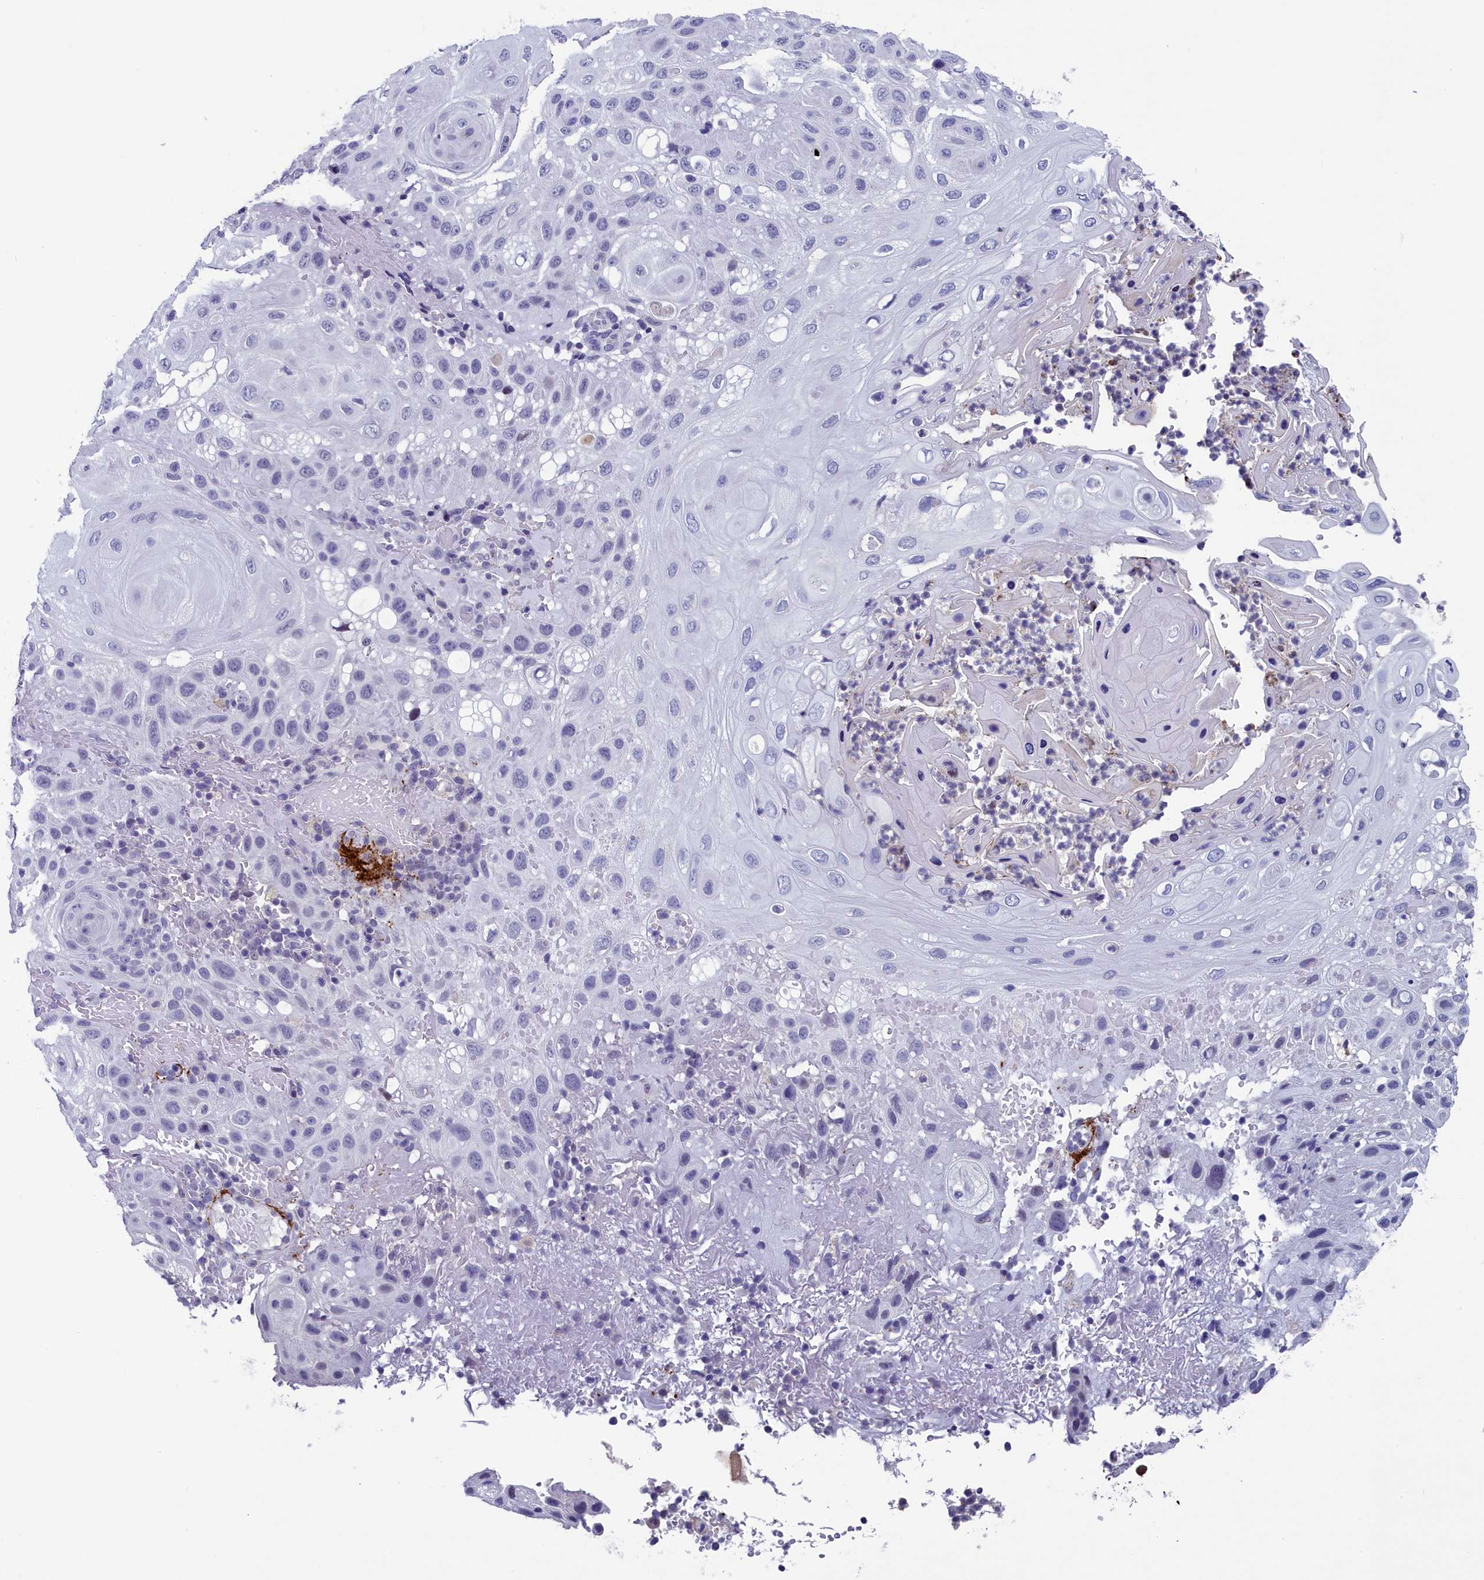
{"staining": {"intensity": "negative", "quantity": "none", "location": "none"}, "tissue": "skin cancer", "cell_type": "Tumor cells", "image_type": "cancer", "snomed": [{"axis": "morphology", "description": "Normal tissue, NOS"}, {"axis": "morphology", "description": "Squamous cell carcinoma, NOS"}, {"axis": "topography", "description": "Skin"}], "caption": "DAB (3,3'-diaminobenzidine) immunohistochemical staining of human squamous cell carcinoma (skin) reveals no significant staining in tumor cells.", "gene": "AIFM2", "patient": {"sex": "female", "age": 96}}